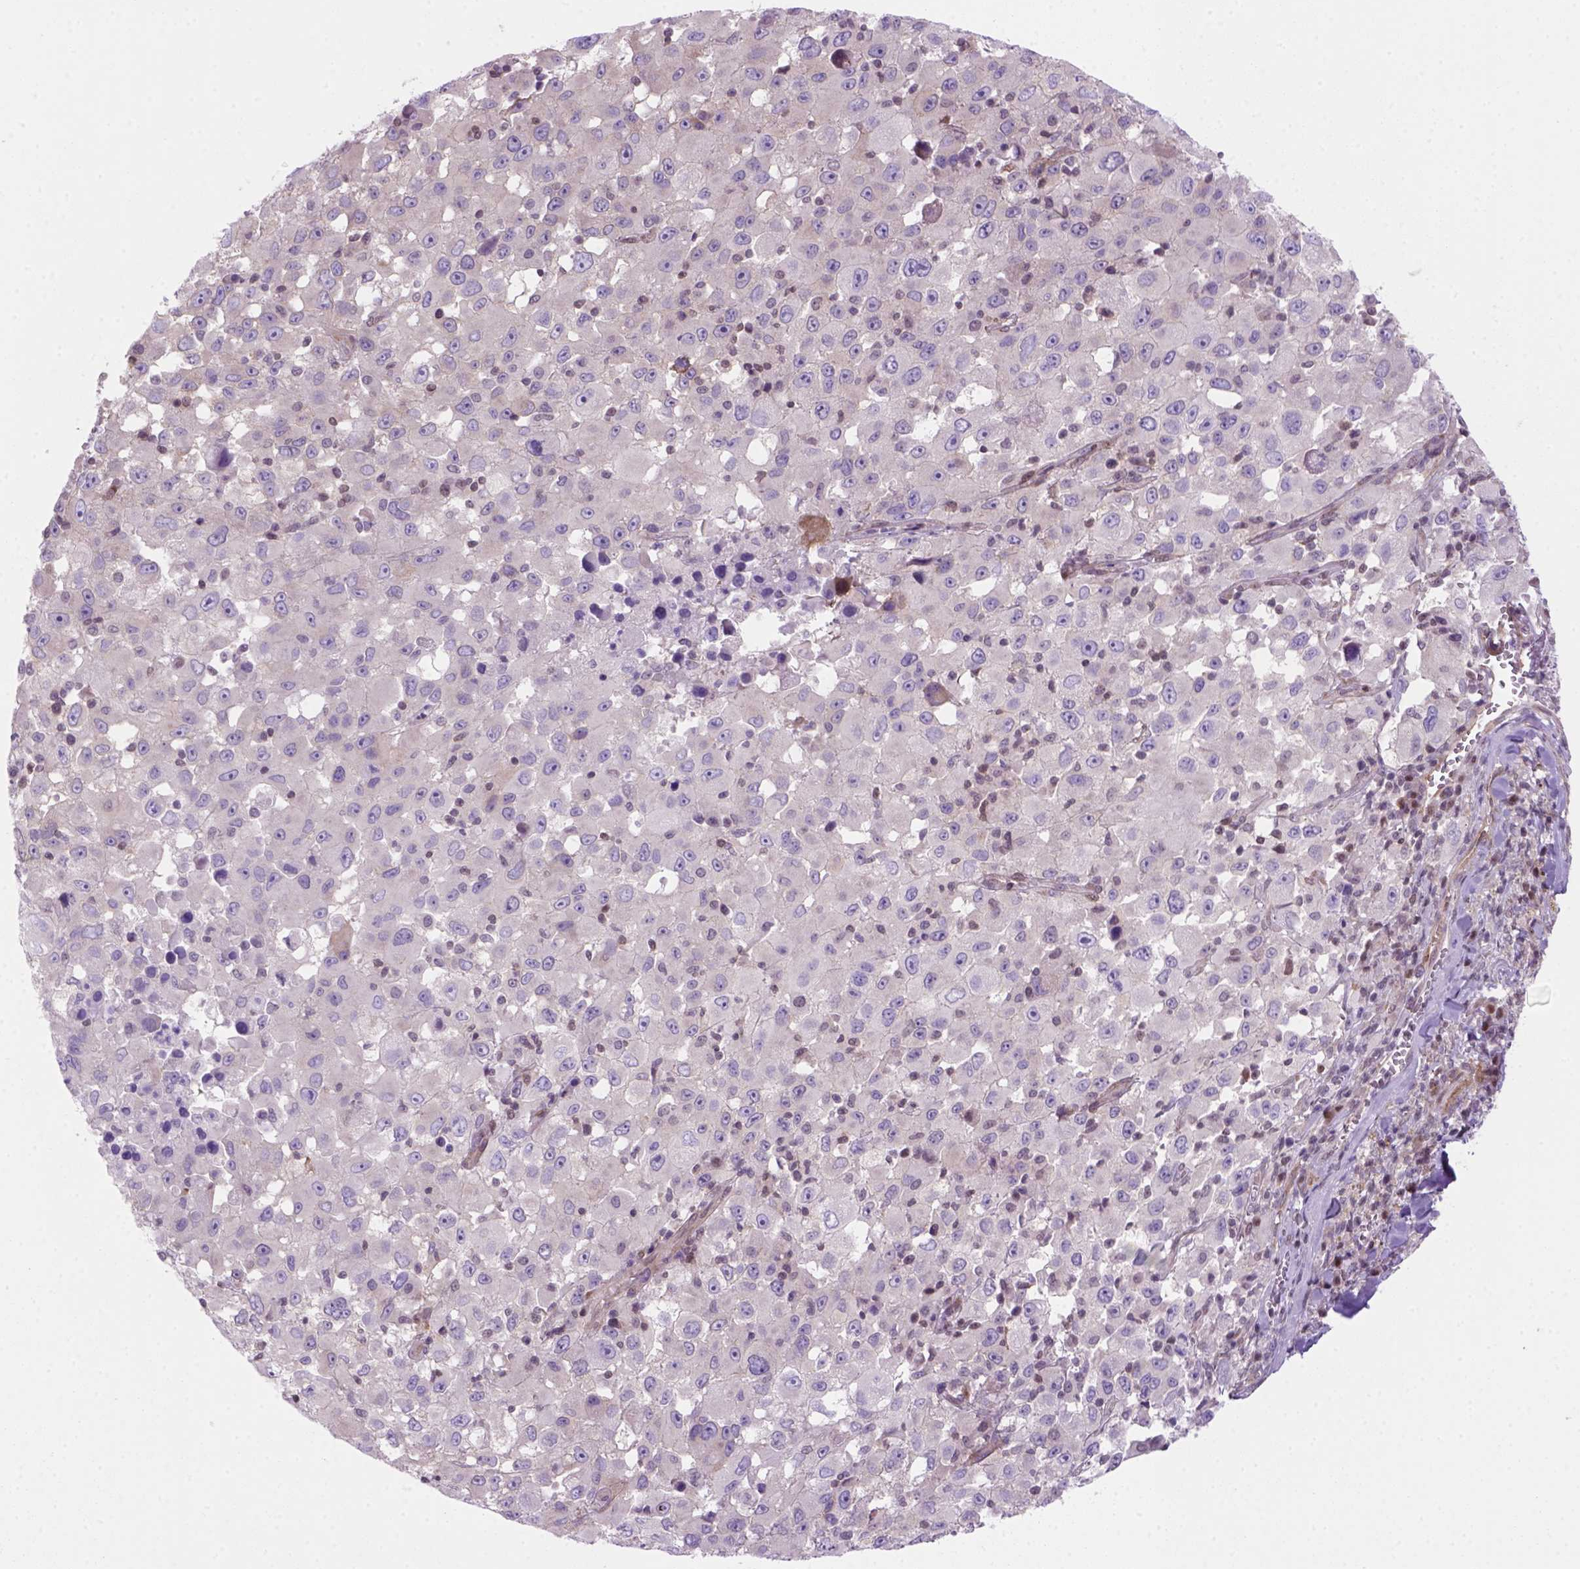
{"staining": {"intensity": "negative", "quantity": "none", "location": "none"}, "tissue": "melanoma", "cell_type": "Tumor cells", "image_type": "cancer", "snomed": [{"axis": "morphology", "description": "Malignant melanoma, Metastatic site"}, {"axis": "topography", "description": "Soft tissue"}], "caption": "Immunohistochemical staining of malignant melanoma (metastatic site) shows no significant positivity in tumor cells.", "gene": "MGMT", "patient": {"sex": "male", "age": 50}}